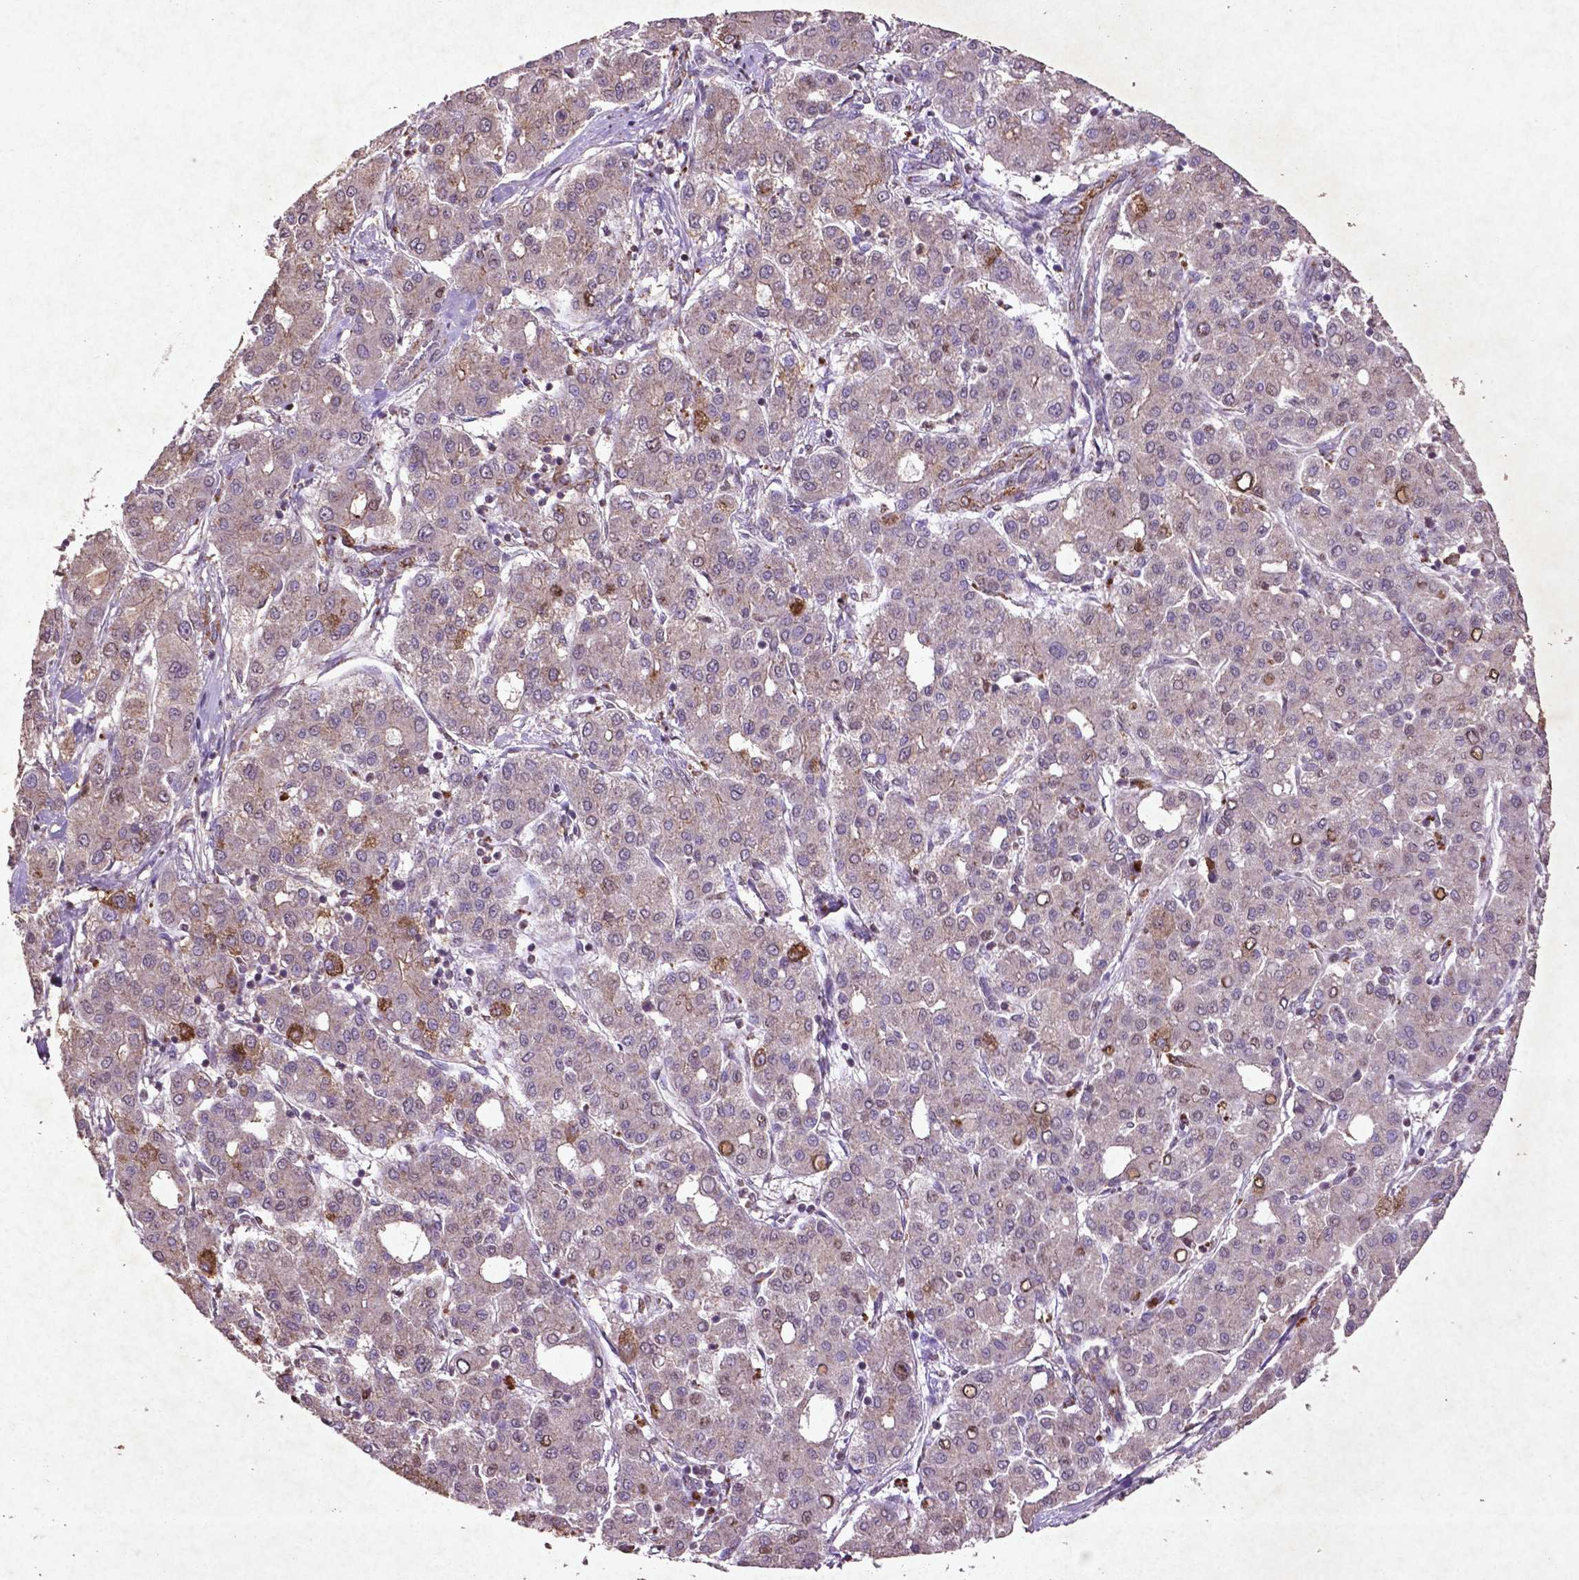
{"staining": {"intensity": "moderate", "quantity": "<25%", "location": "cytoplasmic/membranous"}, "tissue": "liver cancer", "cell_type": "Tumor cells", "image_type": "cancer", "snomed": [{"axis": "morphology", "description": "Carcinoma, Hepatocellular, NOS"}, {"axis": "topography", "description": "Liver"}], "caption": "A photomicrograph showing moderate cytoplasmic/membranous positivity in approximately <25% of tumor cells in hepatocellular carcinoma (liver), as visualized by brown immunohistochemical staining.", "gene": "MTOR", "patient": {"sex": "male", "age": 65}}